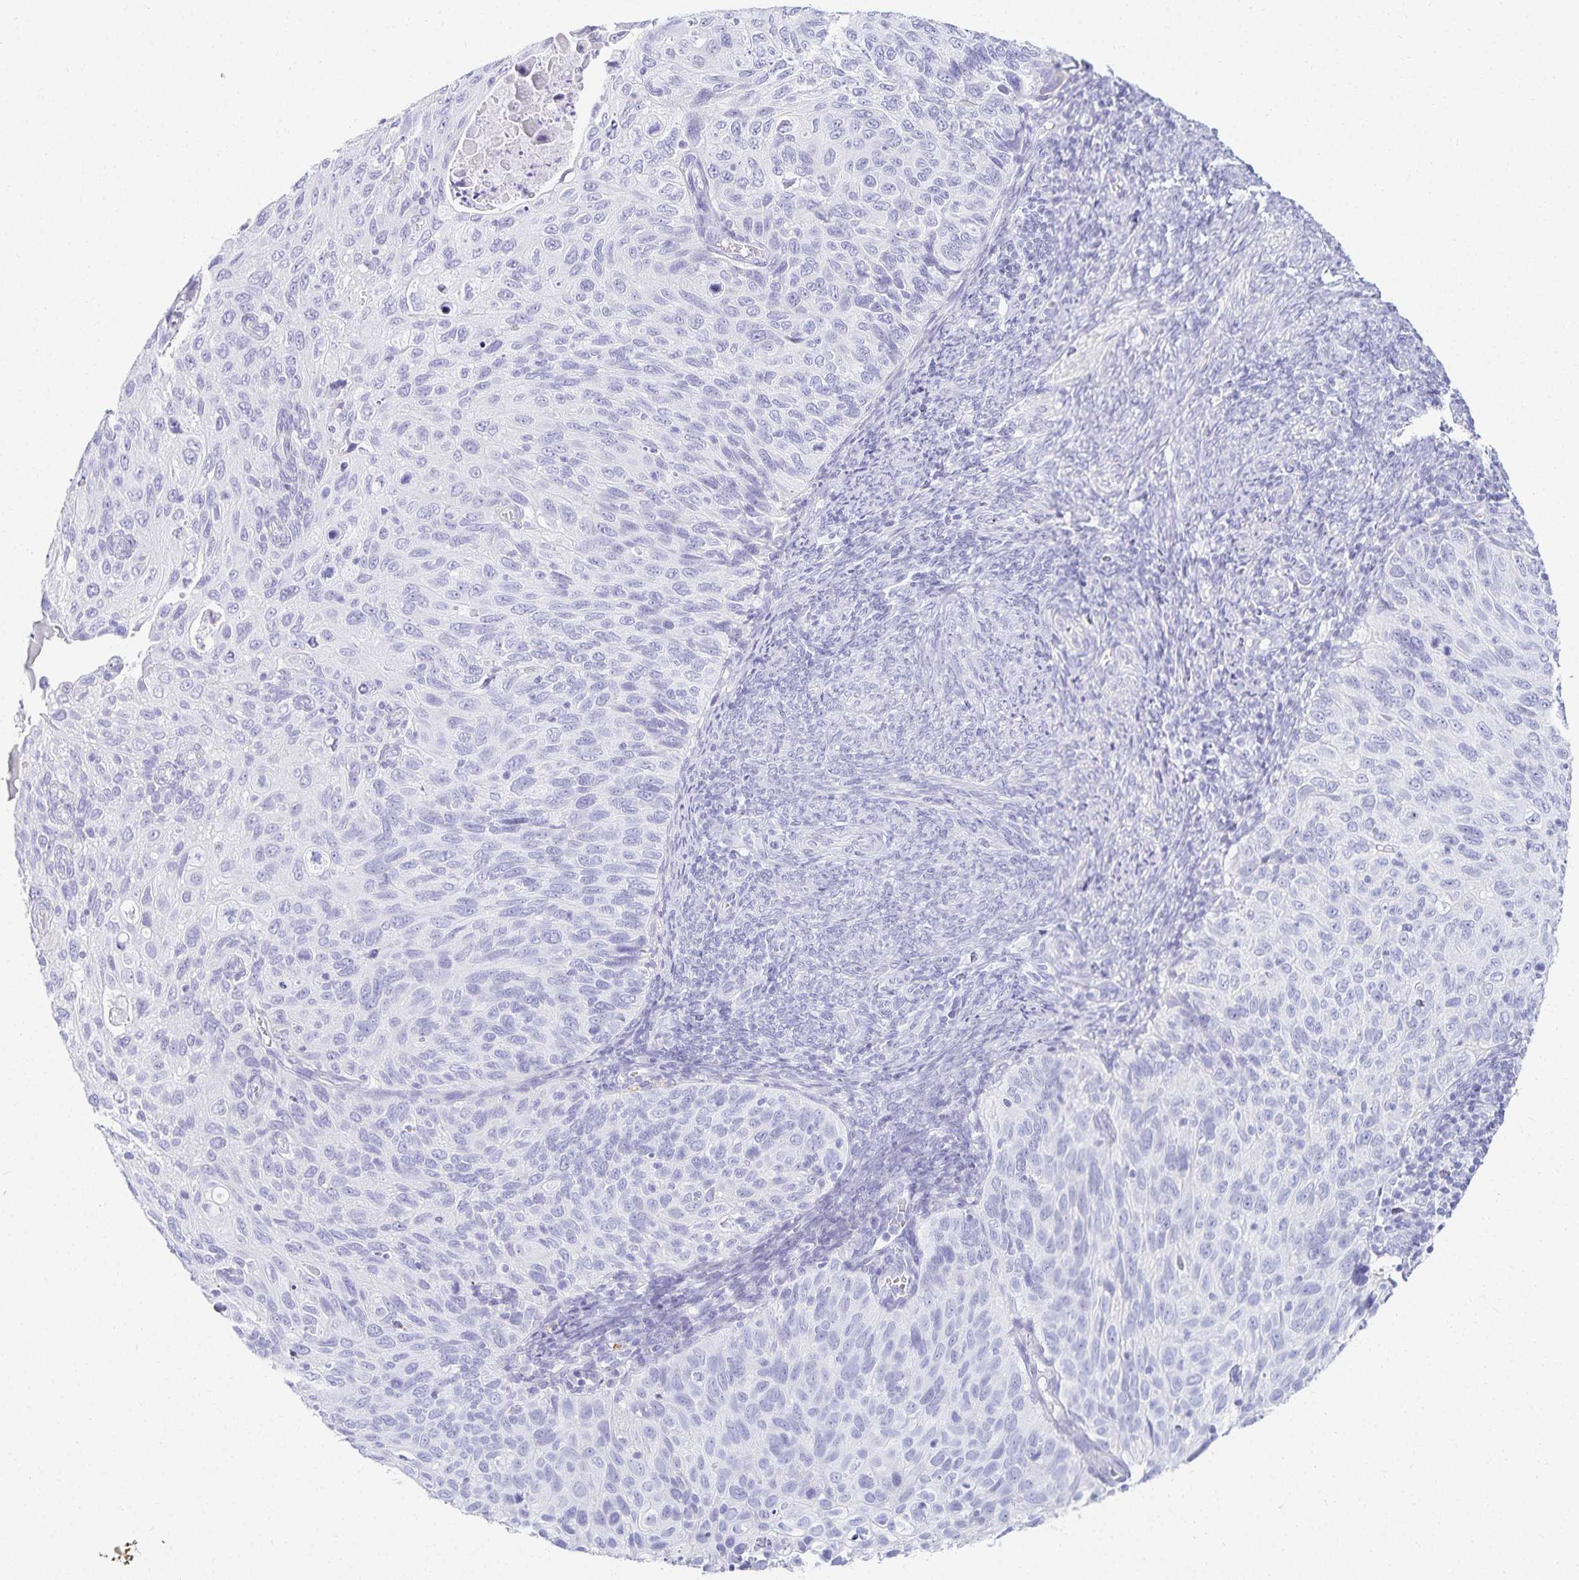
{"staining": {"intensity": "negative", "quantity": "none", "location": "none"}, "tissue": "cervical cancer", "cell_type": "Tumor cells", "image_type": "cancer", "snomed": [{"axis": "morphology", "description": "Squamous cell carcinoma, NOS"}, {"axis": "topography", "description": "Cervix"}], "caption": "DAB immunohistochemical staining of cervical squamous cell carcinoma demonstrates no significant expression in tumor cells.", "gene": "GP2", "patient": {"sex": "female", "age": 70}}